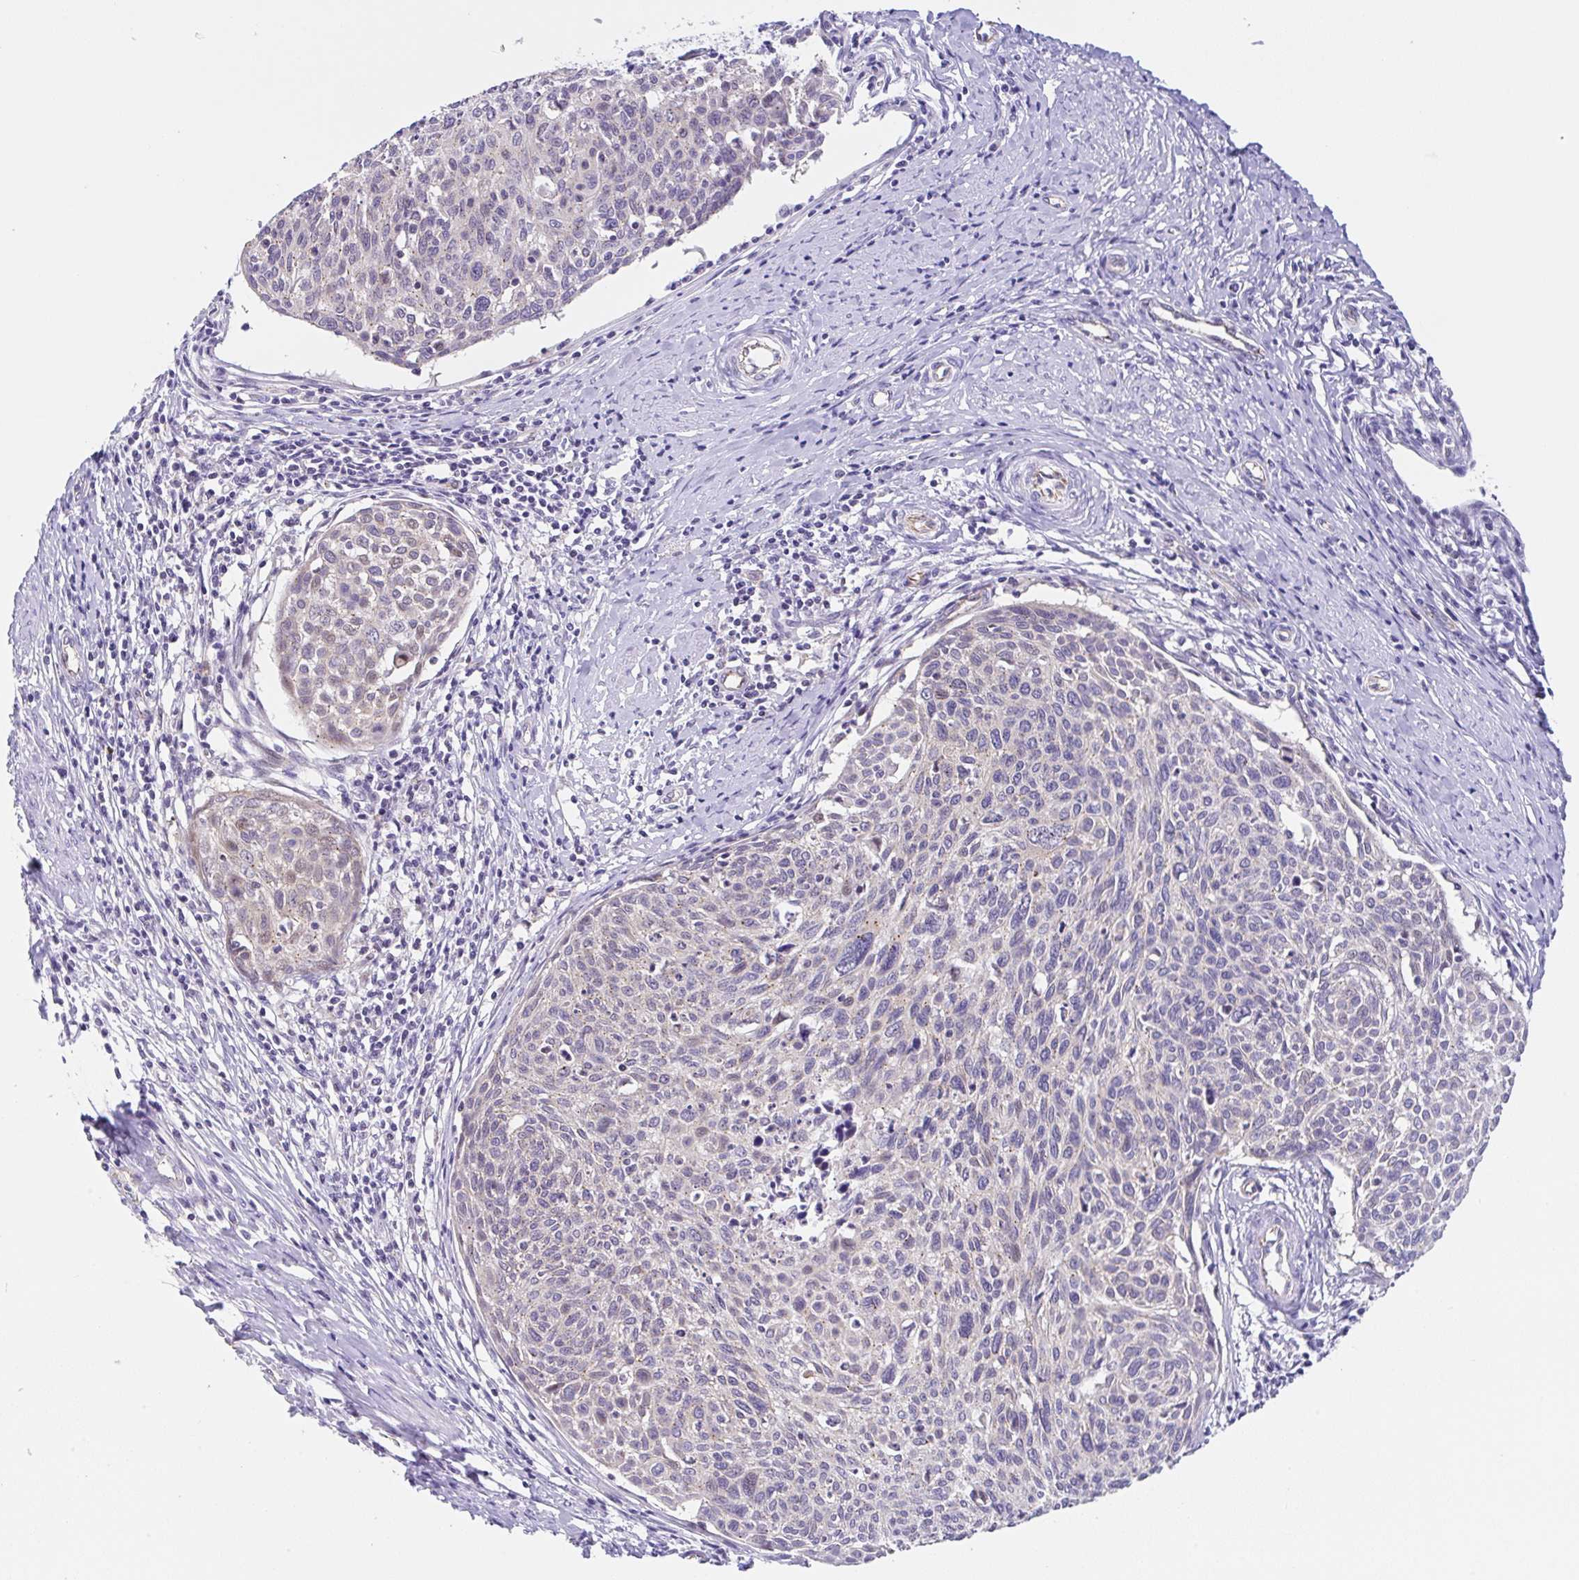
{"staining": {"intensity": "negative", "quantity": "none", "location": "none"}, "tissue": "cervical cancer", "cell_type": "Tumor cells", "image_type": "cancer", "snomed": [{"axis": "morphology", "description": "Squamous cell carcinoma, NOS"}, {"axis": "topography", "description": "Cervix"}], "caption": "Protein analysis of cervical squamous cell carcinoma exhibits no significant staining in tumor cells.", "gene": "CGNL1", "patient": {"sex": "female", "age": 49}}